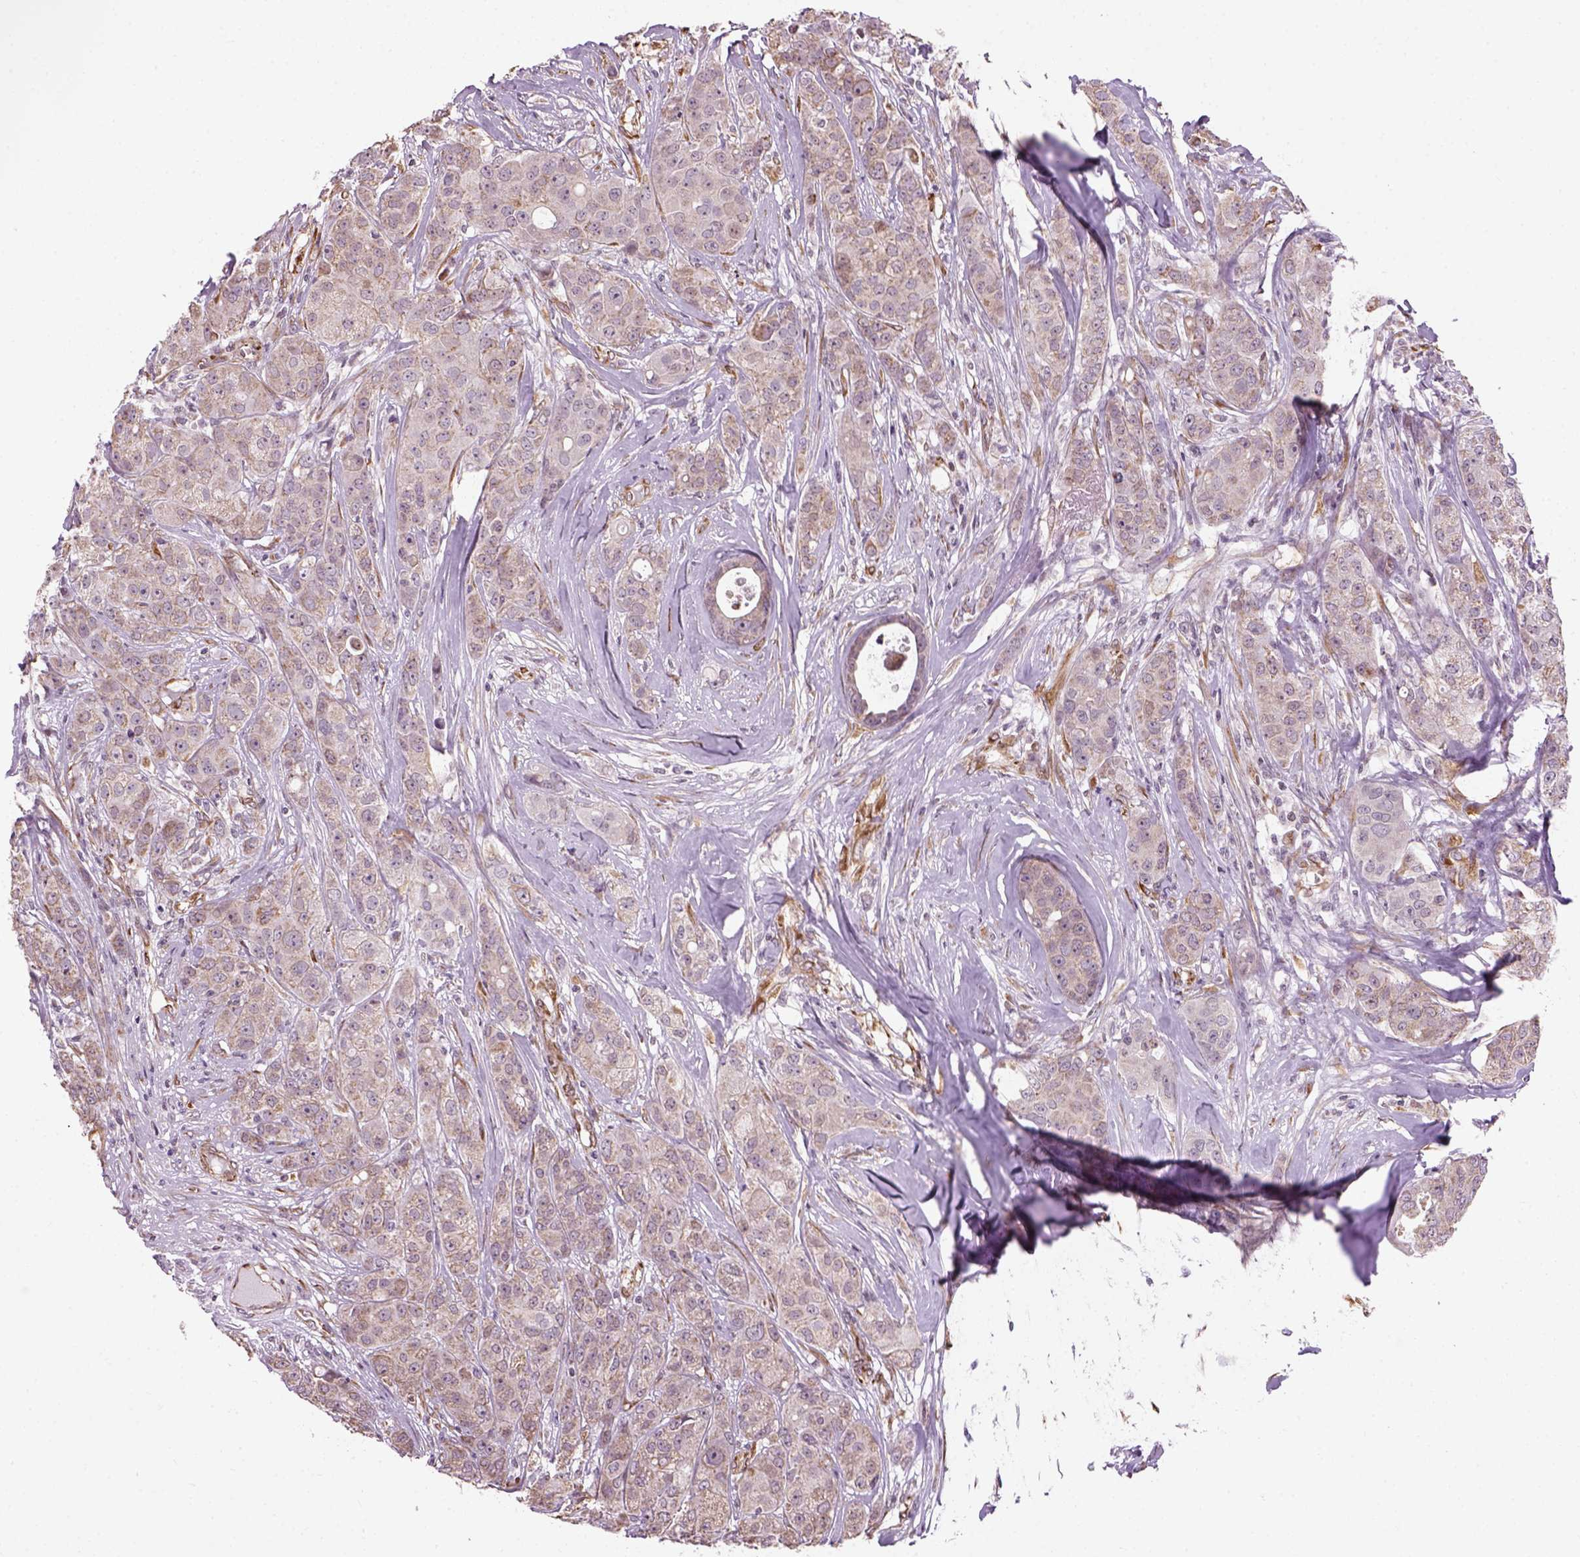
{"staining": {"intensity": "weak", "quantity": ">75%", "location": "cytoplasmic/membranous"}, "tissue": "breast cancer", "cell_type": "Tumor cells", "image_type": "cancer", "snomed": [{"axis": "morphology", "description": "Duct carcinoma"}, {"axis": "topography", "description": "Breast"}], "caption": "The photomicrograph reveals staining of breast cancer, revealing weak cytoplasmic/membranous protein positivity (brown color) within tumor cells.", "gene": "XK", "patient": {"sex": "female", "age": 43}}